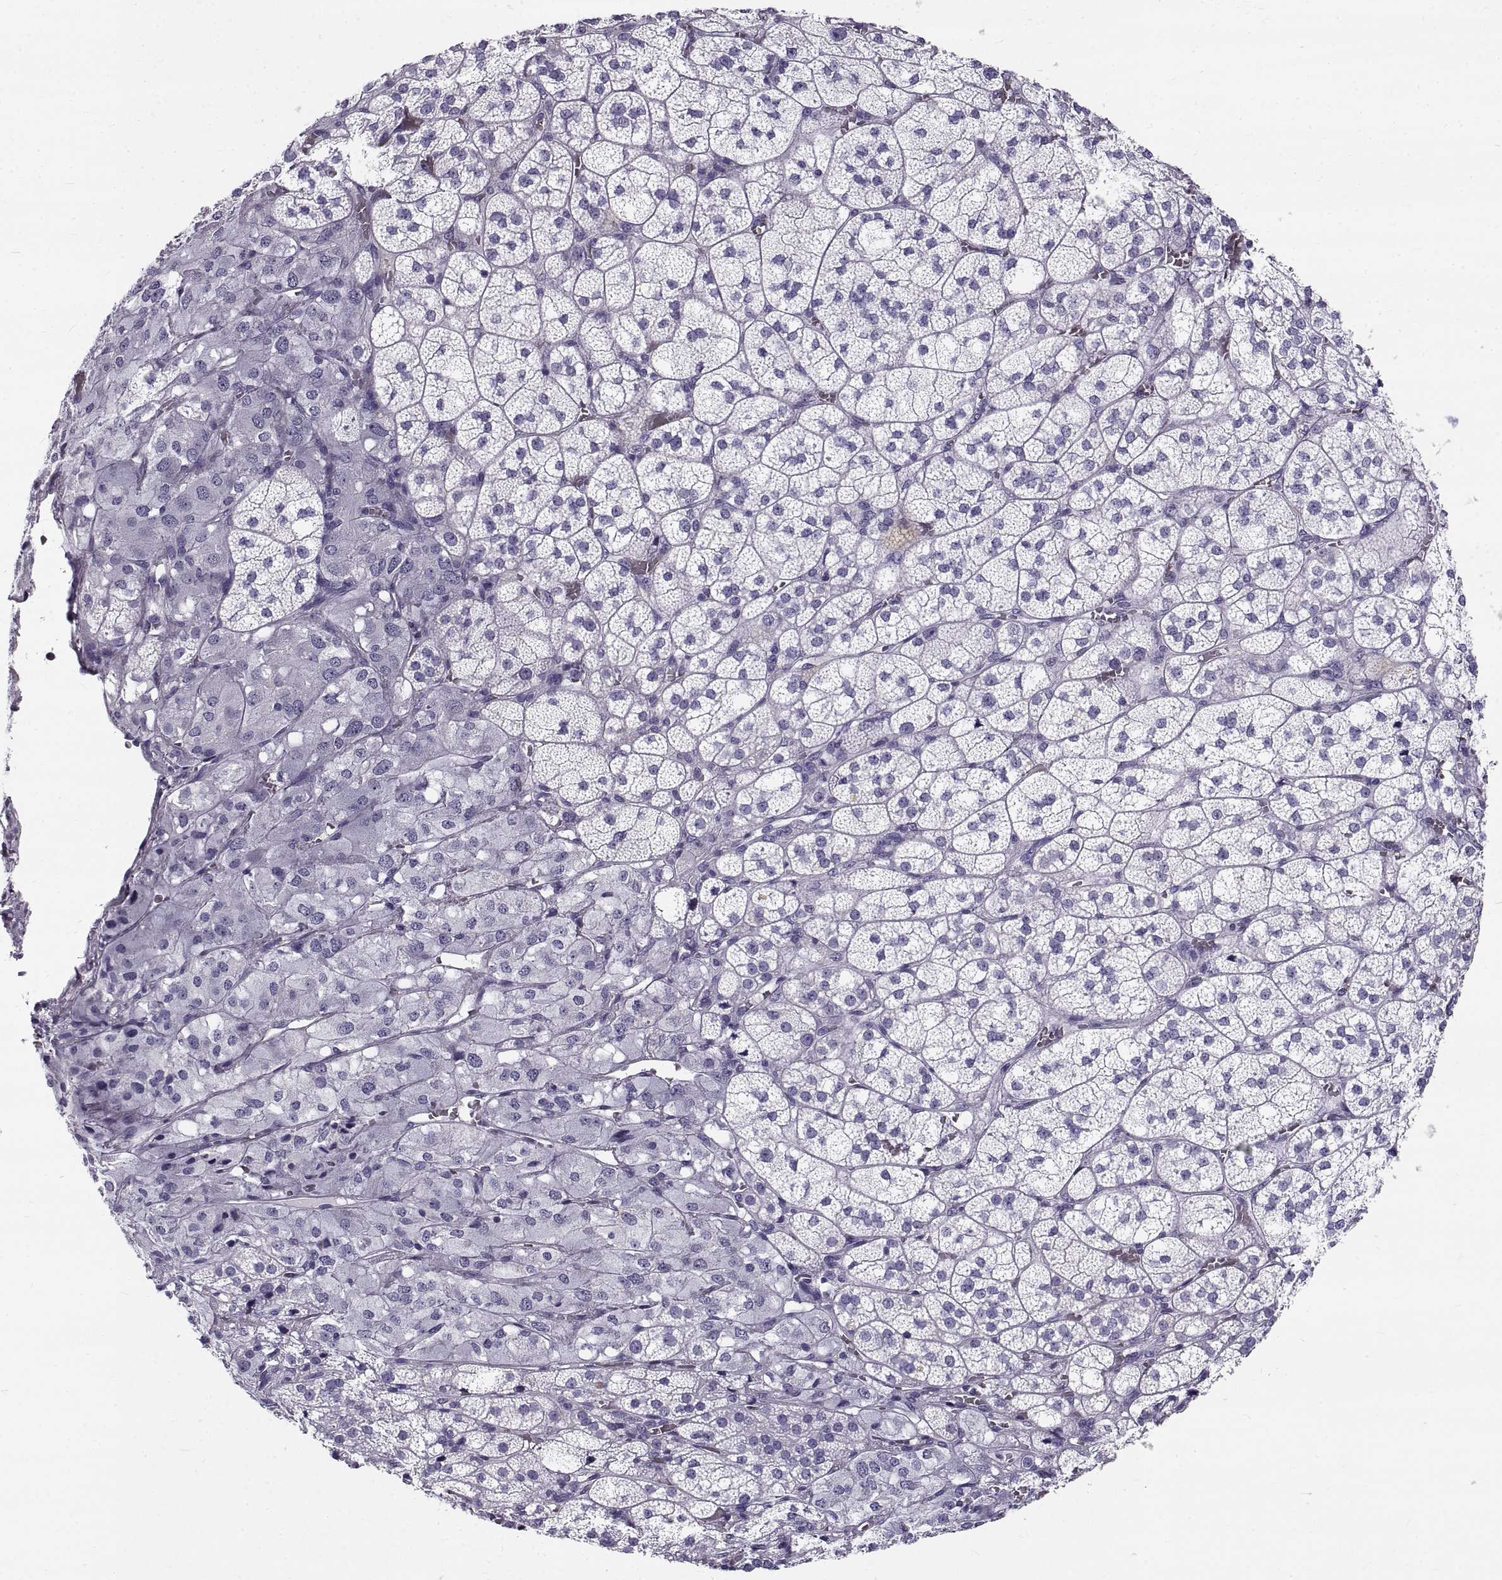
{"staining": {"intensity": "negative", "quantity": "none", "location": "none"}, "tissue": "adrenal gland", "cell_type": "Glandular cells", "image_type": "normal", "snomed": [{"axis": "morphology", "description": "Normal tissue, NOS"}, {"axis": "topography", "description": "Adrenal gland"}], "caption": "This is an immunohistochemistry (IHC) histopathology image of normal human adrenal gland. There is no staining in glandular cells.", "gene": "GNG12", "patient": {"sex": "female", "age": 60}}